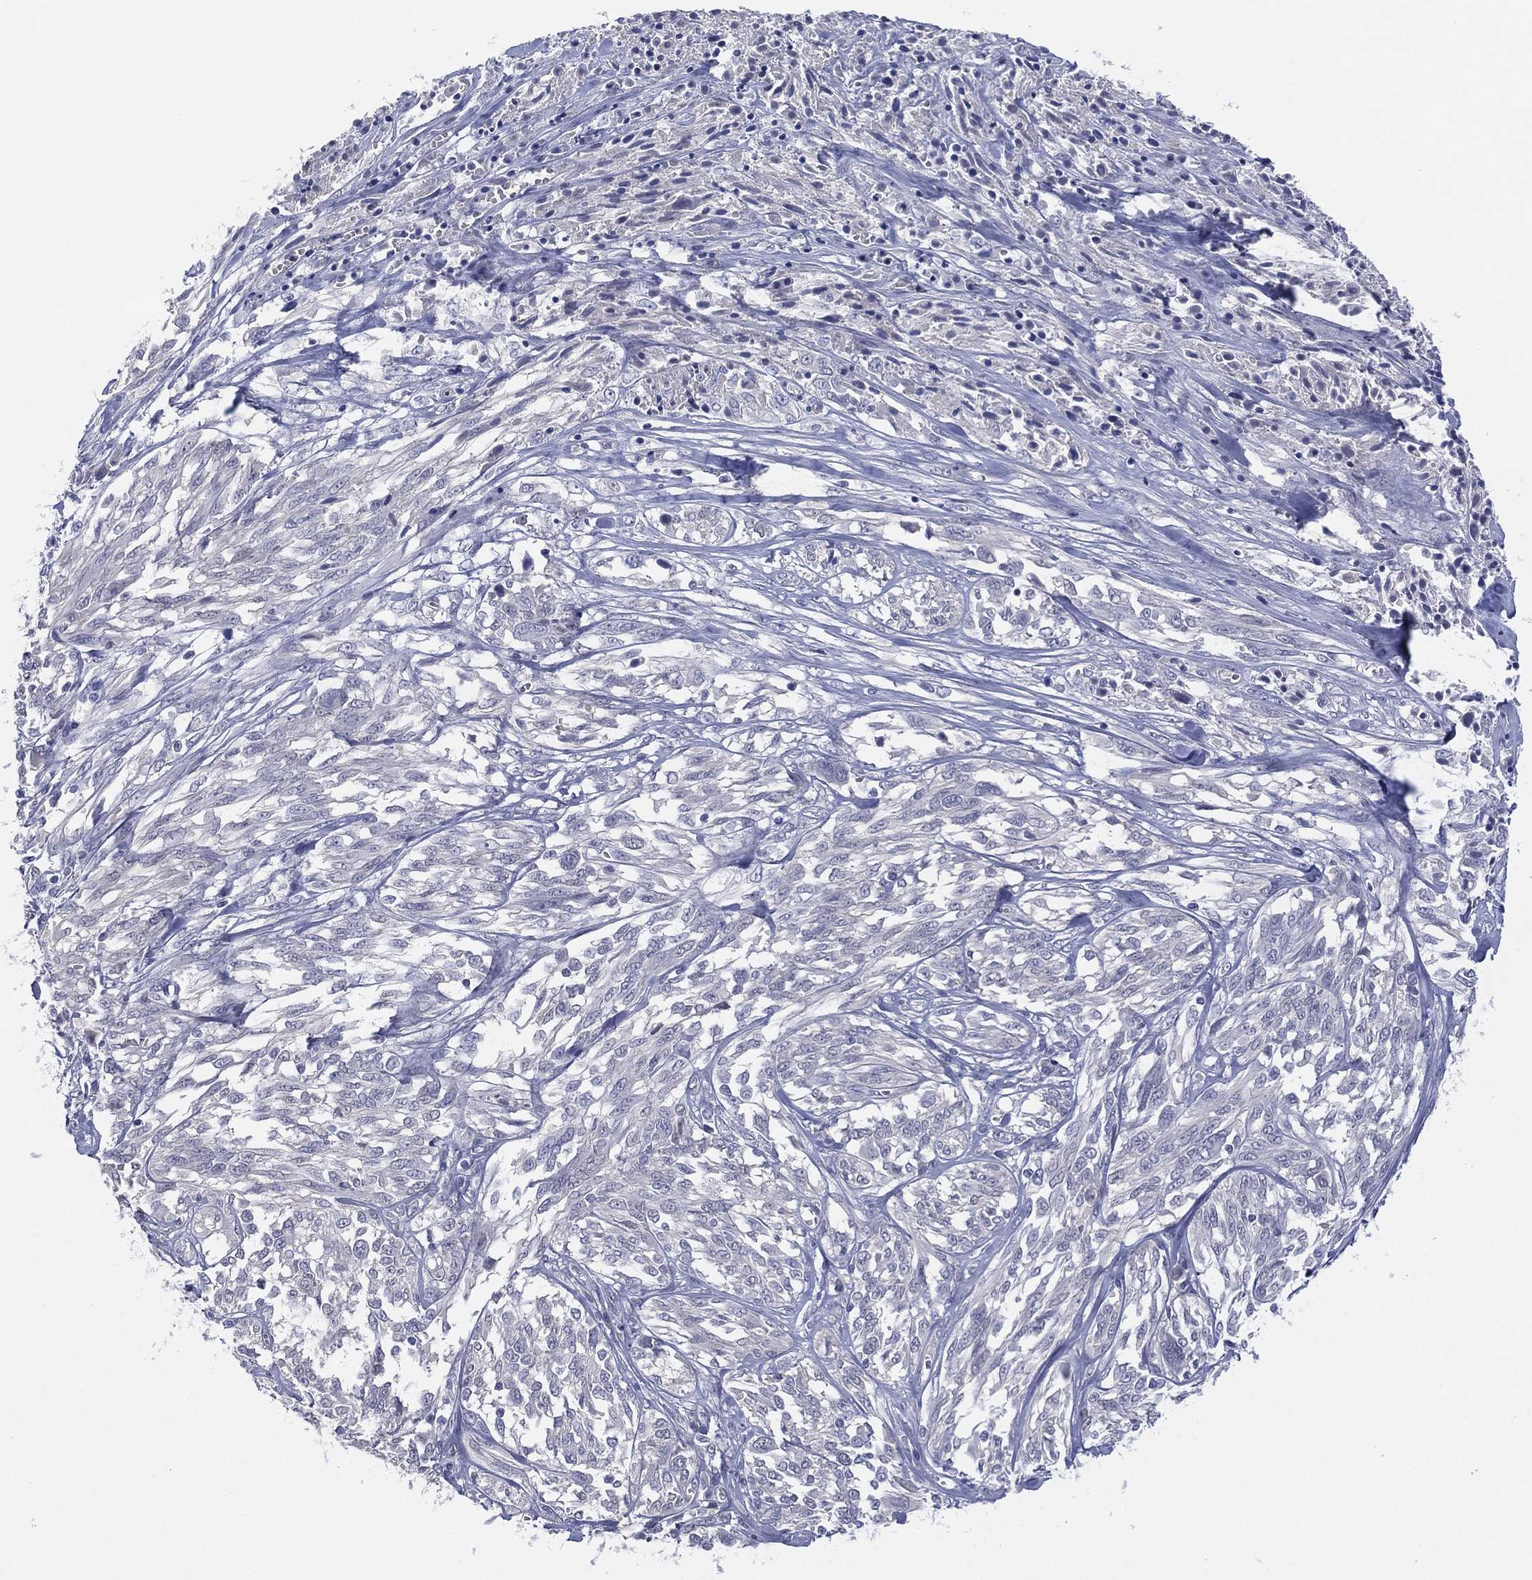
{"staining": {"intensity": "negative", "quantity": "none", "location": "none"}, "tissue": "melanoma", "cell_type": "Tumor cells", "image_type": "cancer", "snomed": [{"axis": "morphology", "description": "Malignant melanoma, NOS"}, {"axis": "topography", "description": "Skin"}], "caption": "DAB immunohistochemical staining of malignant melanoma demonstrates no significant expression in tumor cells.", "gene": "DDAH1", "patient": {"sex": "female", "age": 91}}